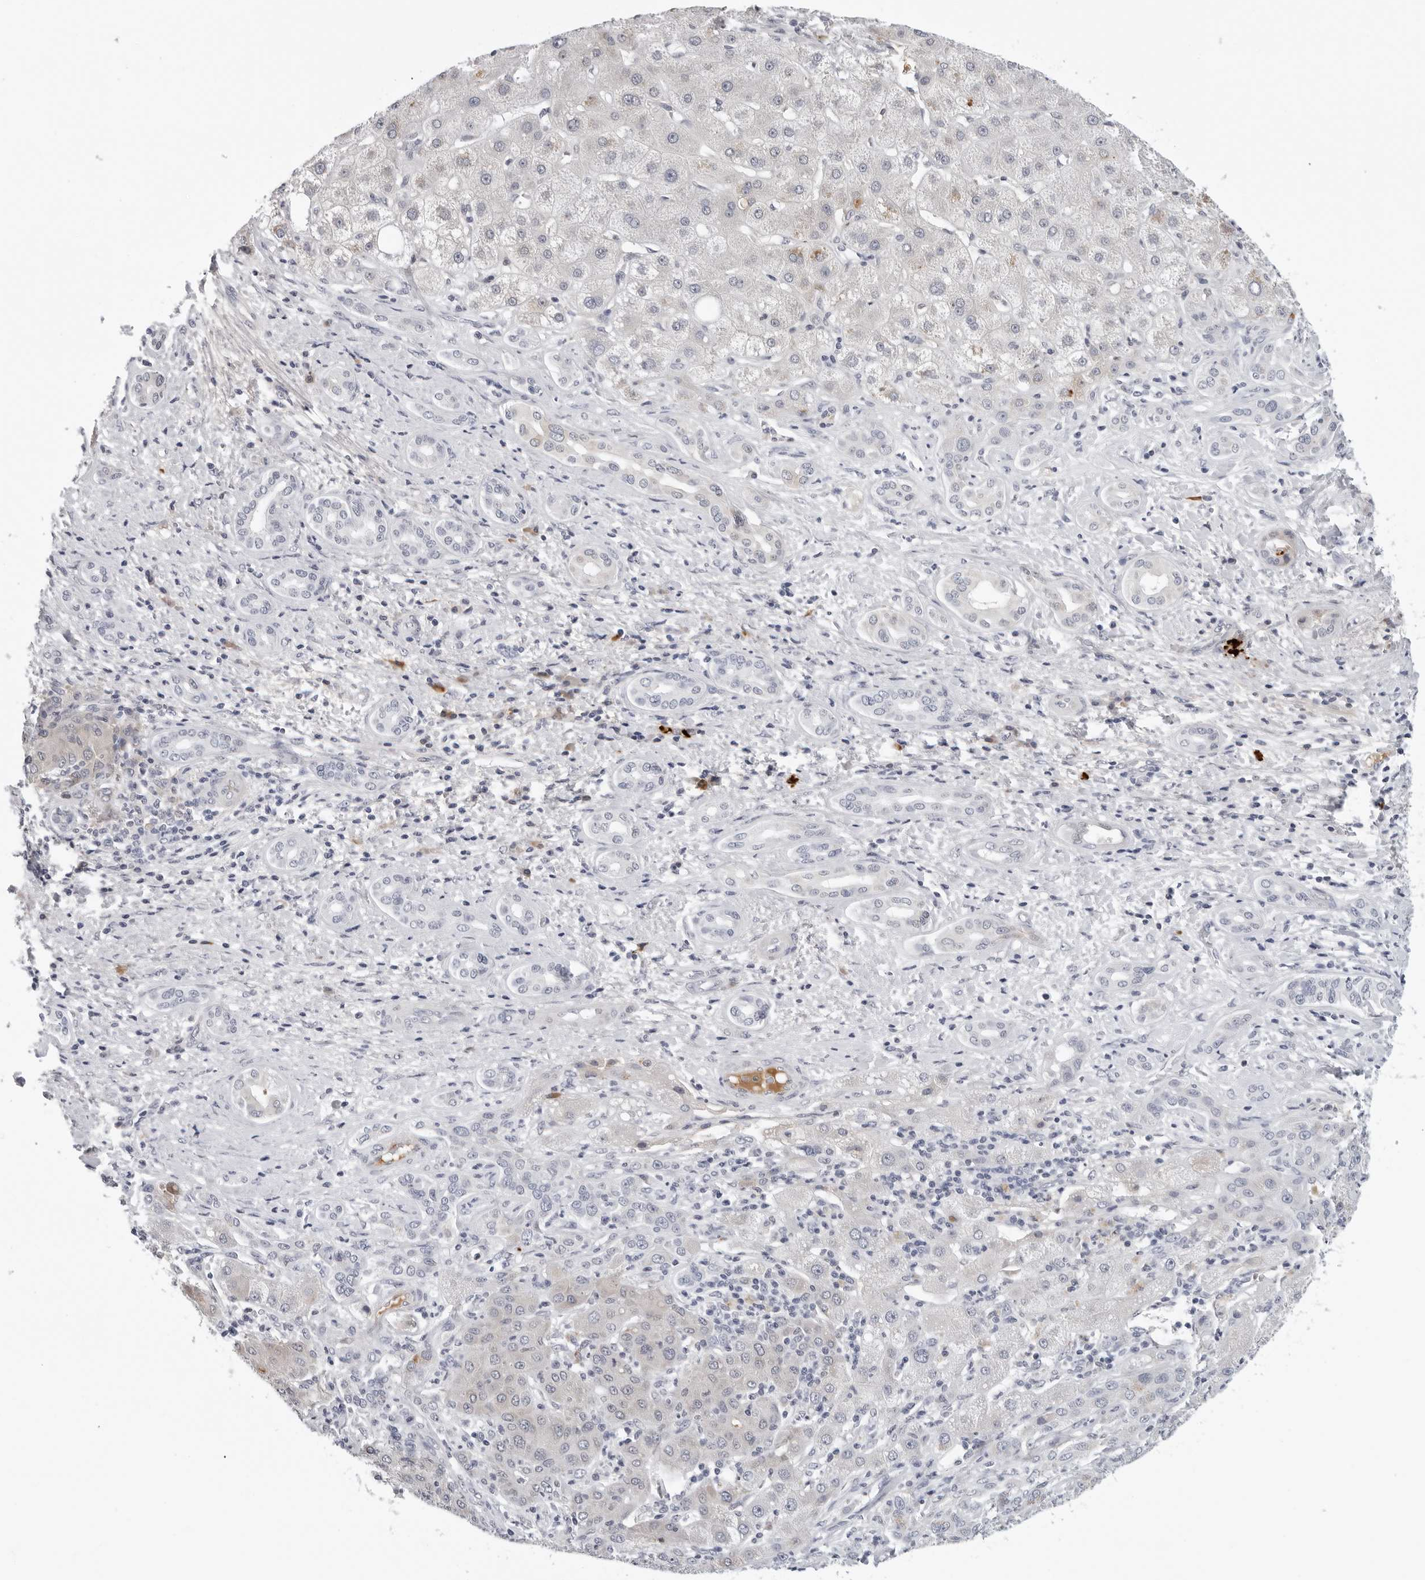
{"staining": {"intensity": "negative", "quantity": "none", "location": "none"}, "tissue": "liver cancer", "cell_type": "Tumor cells", "image_type": "cancer", "snomed": [{"axis": "morphology", "description": "Carcinoma, Hepatocellular, NOS"}, {"axis": "topography", "description": "Liver"}], "caption": "A photomicrograph of liver cancer (hepatocellular carcinoma) stained for a protein shows no brown staining in tumor cells. (DAB (3,3'-diaminobenzidine) IHC visualized using brightfield microscopy, high magnification).", "gene": "ZNF502", "patient": {"sex": "male", "age": 65}}